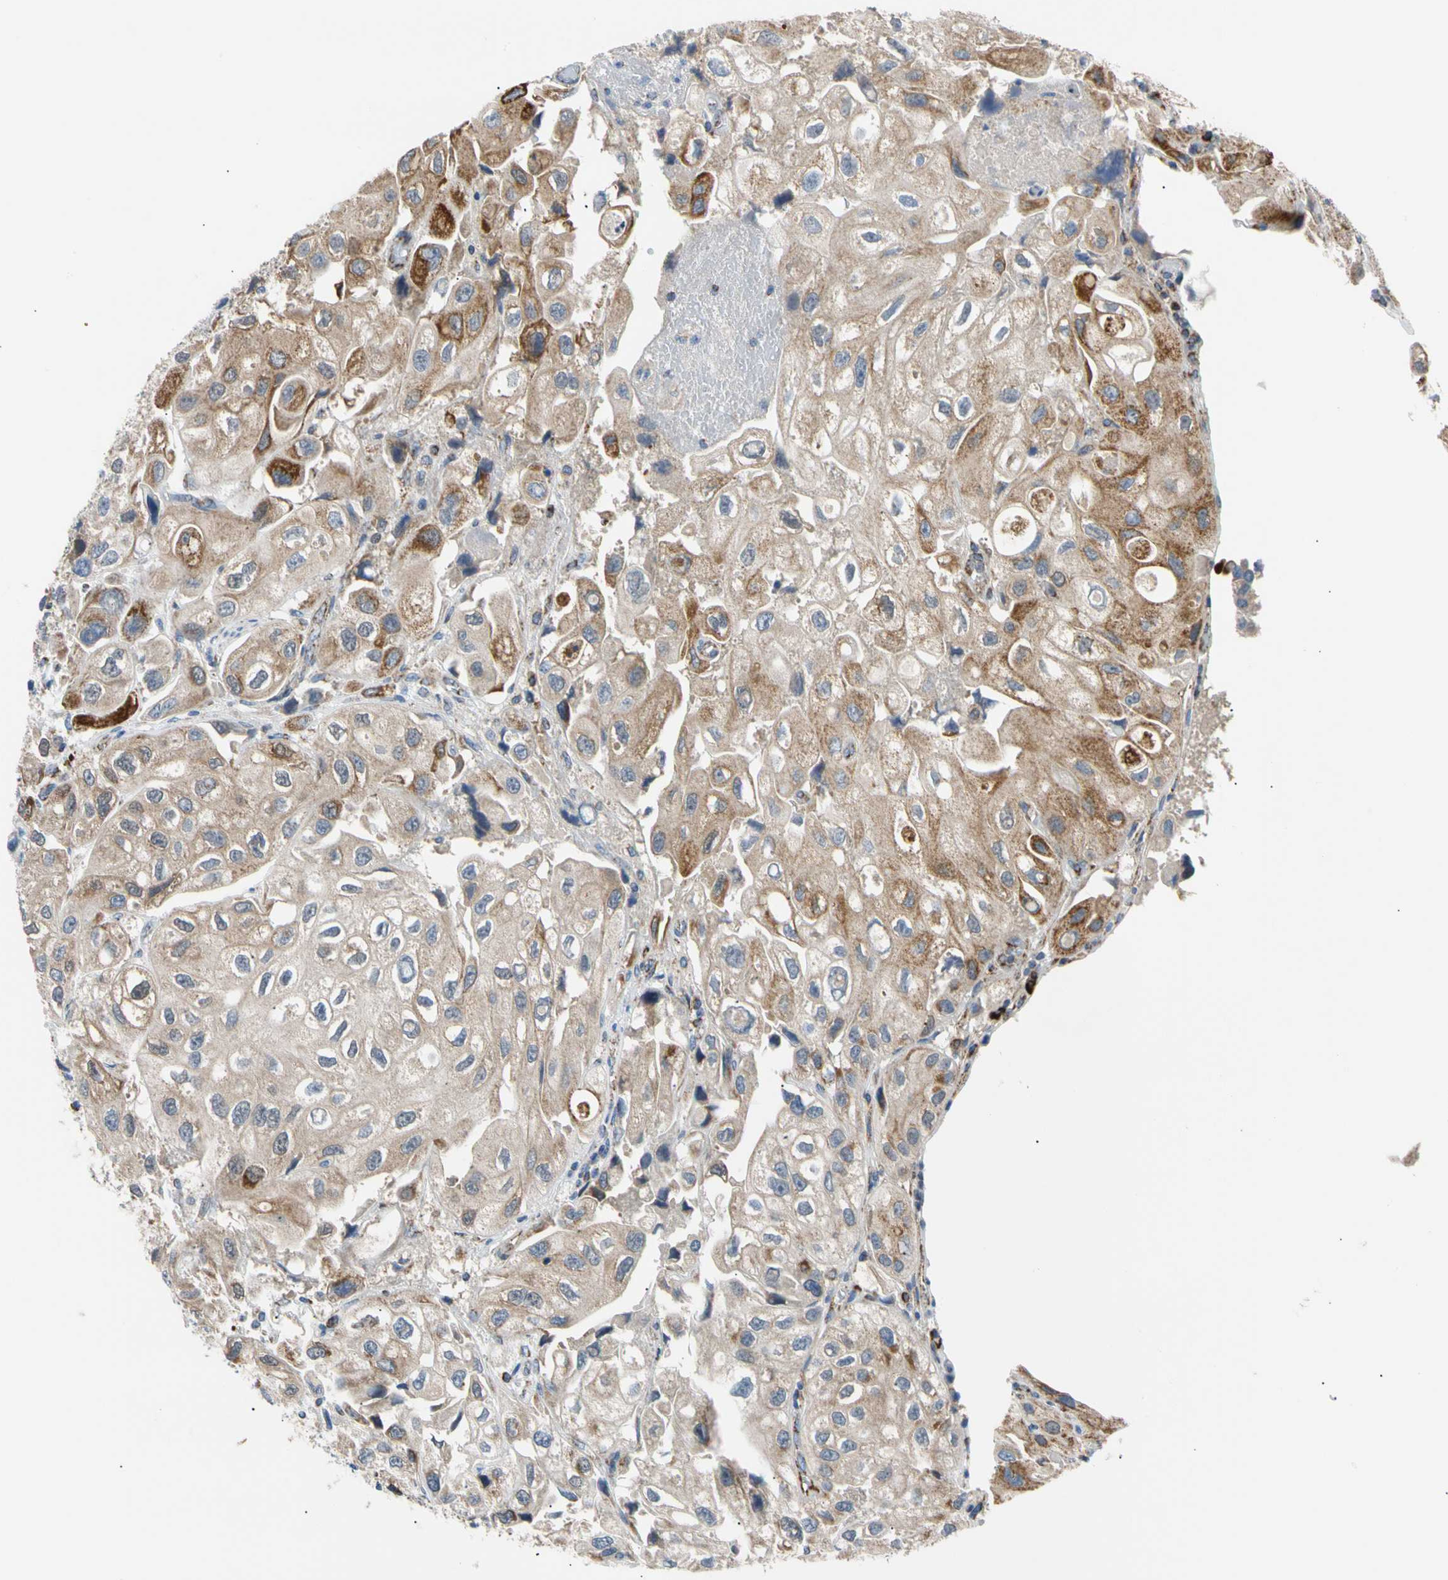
{"staining": {"intensity": "moderate", "quantity": ">75%", "location": "cytoplasmic/membranous"}, "tissue": "urothelial cancer", "cell_type": "Tumor cells", "image_type": "cancer", "snomed": [{"axis": "morphology", "description": "Urothelial carcinoma, High grade"}, {"axis": "topography", "description": "Urinary bladder"}], "caption": "Tumor cells show medium levels of moderate cytoplasmic/membranous positivity in about >75% of cells in human urothelial cancer.", "gene": "ACAT1", "patient": {"sex": "female", "age": 64}}